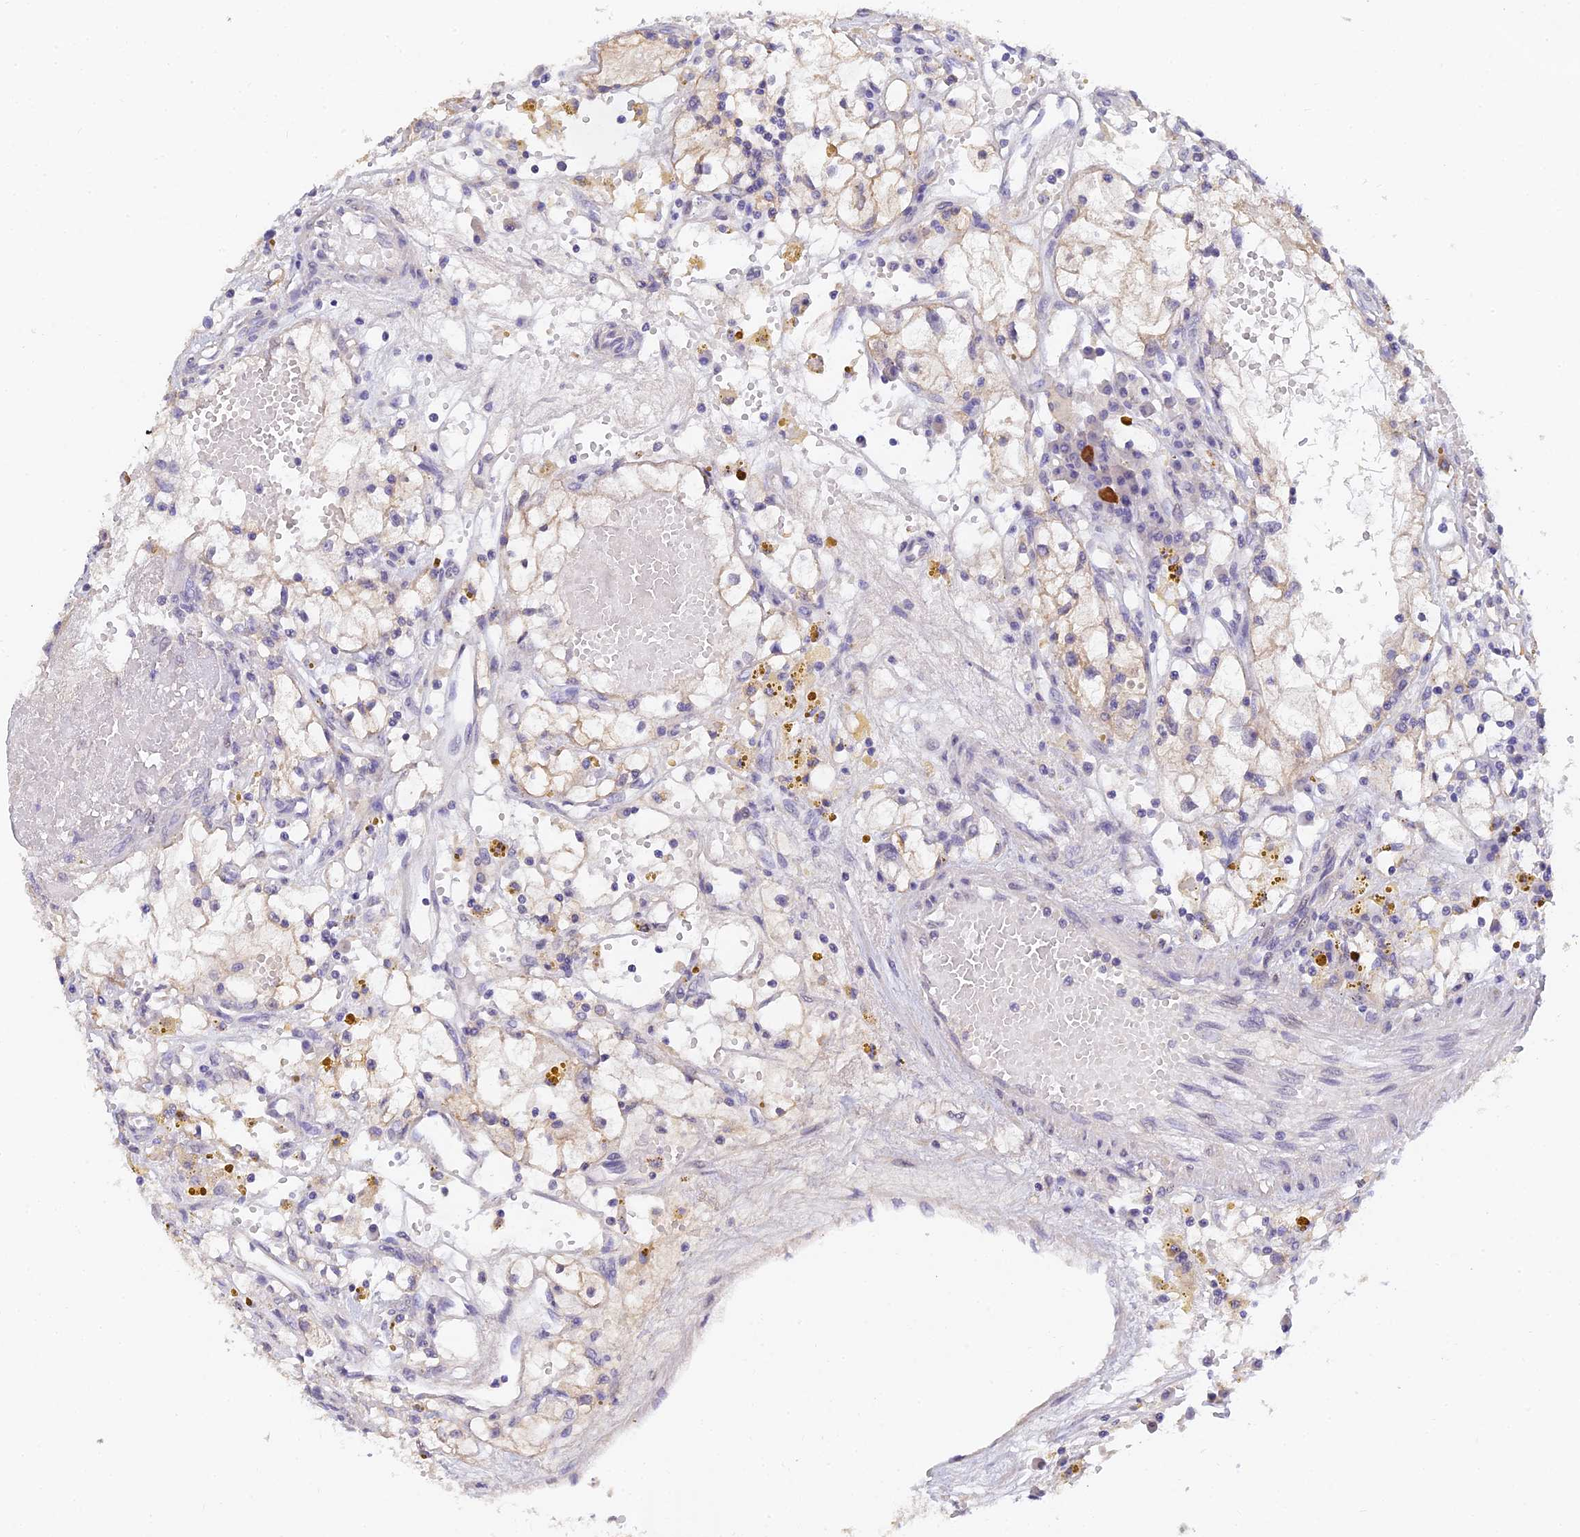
{"staining": {"intensity": "negative", "quantity": "none", "location": "none"}, "tissue": "renal cancer", "cell_type": "Tumor cells", "image_type": "cancer", "snomed": [{"axis": "morphology", "description": "Adenocarcinoma, NOS"}, {"axis": "topography", "description": "Kidney"}], "caption": "IHC histopathology image of neoplastic tissue: adenocarcinoma (renal) stained with DAB demonstrates no significant protein staining in tumor cells. Nuclei are stained in blue.", "gene": "HOXB1", "patient": {"sex": "male", "age": 56}}